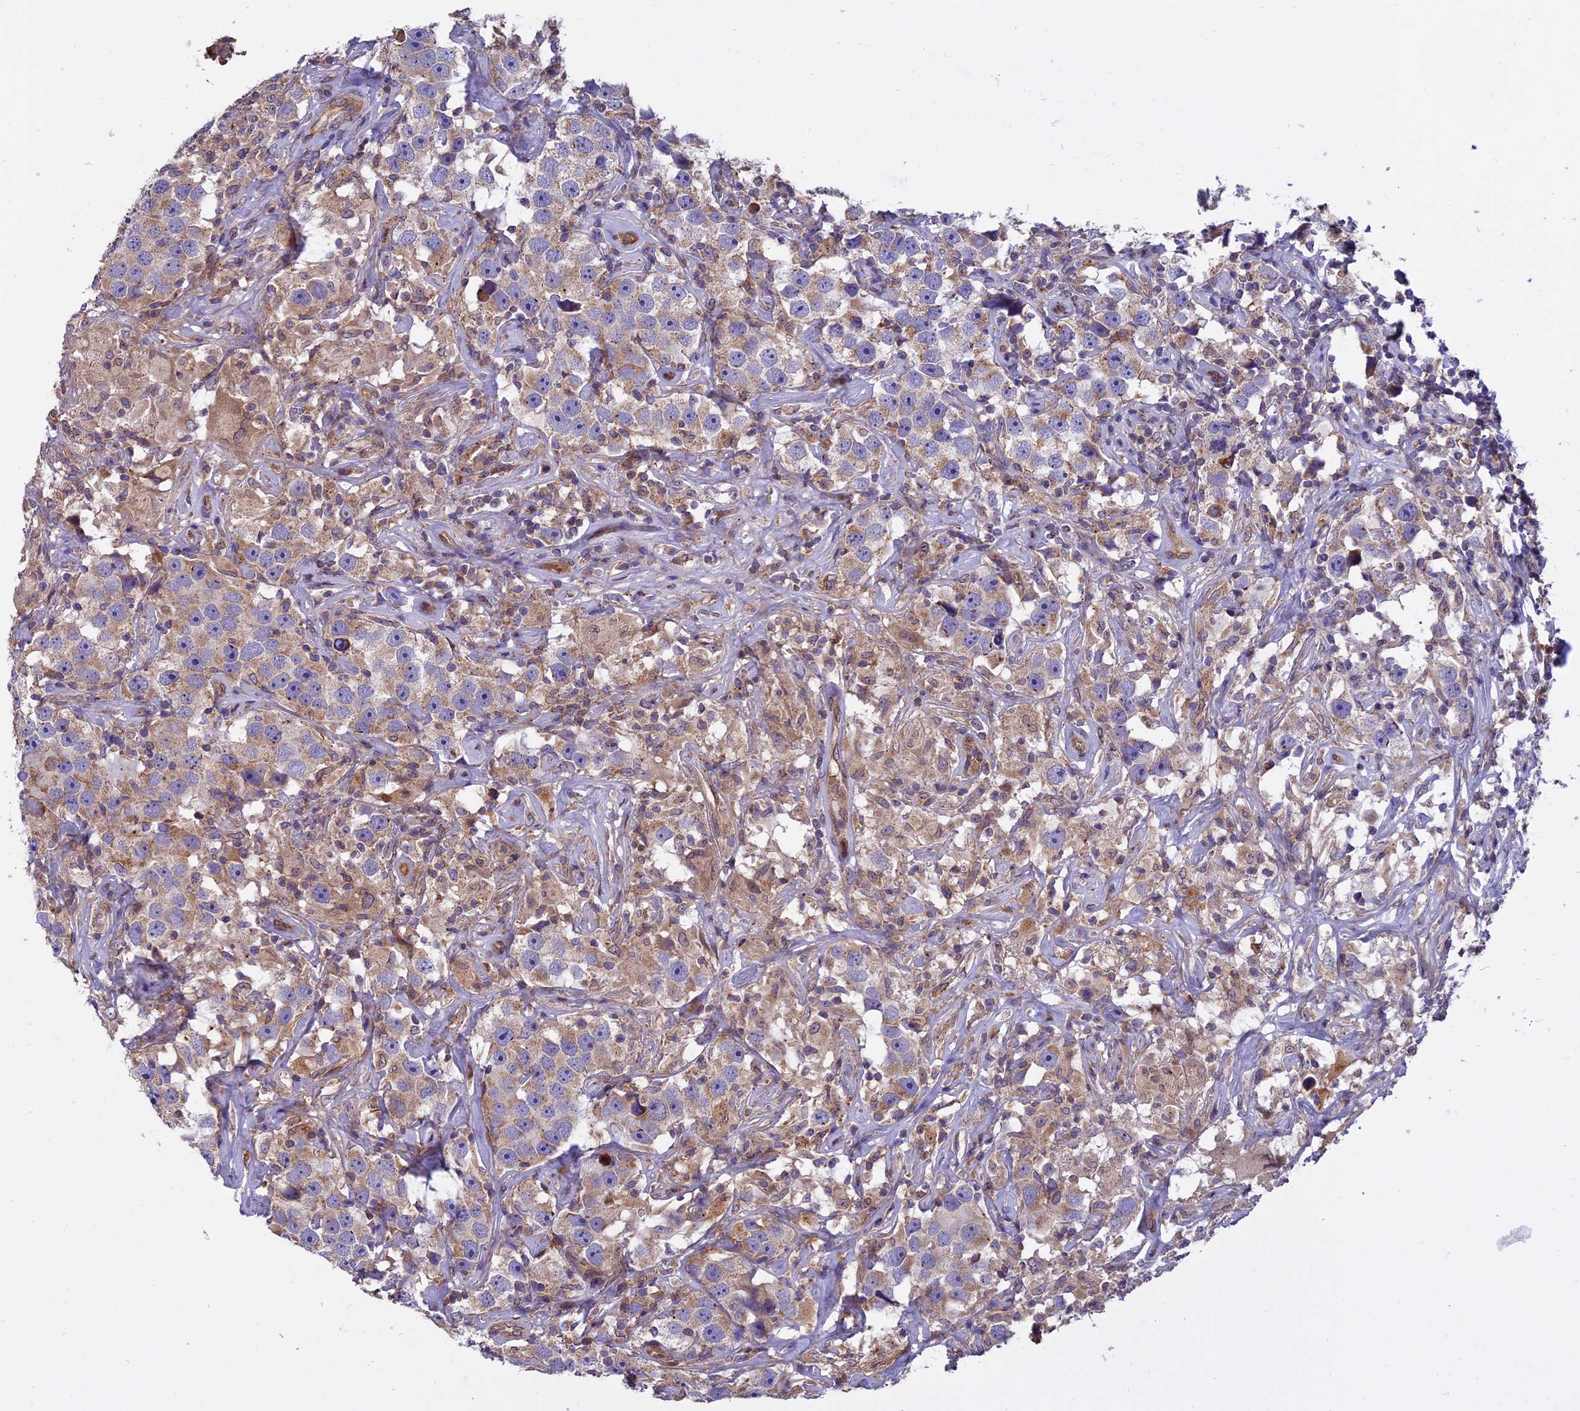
{"staining": {"intensity": "weak", "quantity": ">75%", "location": "cytoplasmic/membranous"}, "tissue": "testis cancer", "cell_type": "Tumor cells", "image_type": "cancer", "snomed": [{"axis": "morphology", "description": "Seminoma, NOS"}, {"axis": "topography", "description": "Testis"}], "caption": "Immunohistochemical staining of human testis seminoma displays low levels of weak cytoplasmic/membranous protein positivity in about >75% of tumor cells. The staining was performed using DAB to visualize the protein expression in brown, while the nuclei were stained in blue with hematoxylin (Magnification: 20x).", "gene": "CHMP2A", "patient": {"sex": "male", "age": 49}}